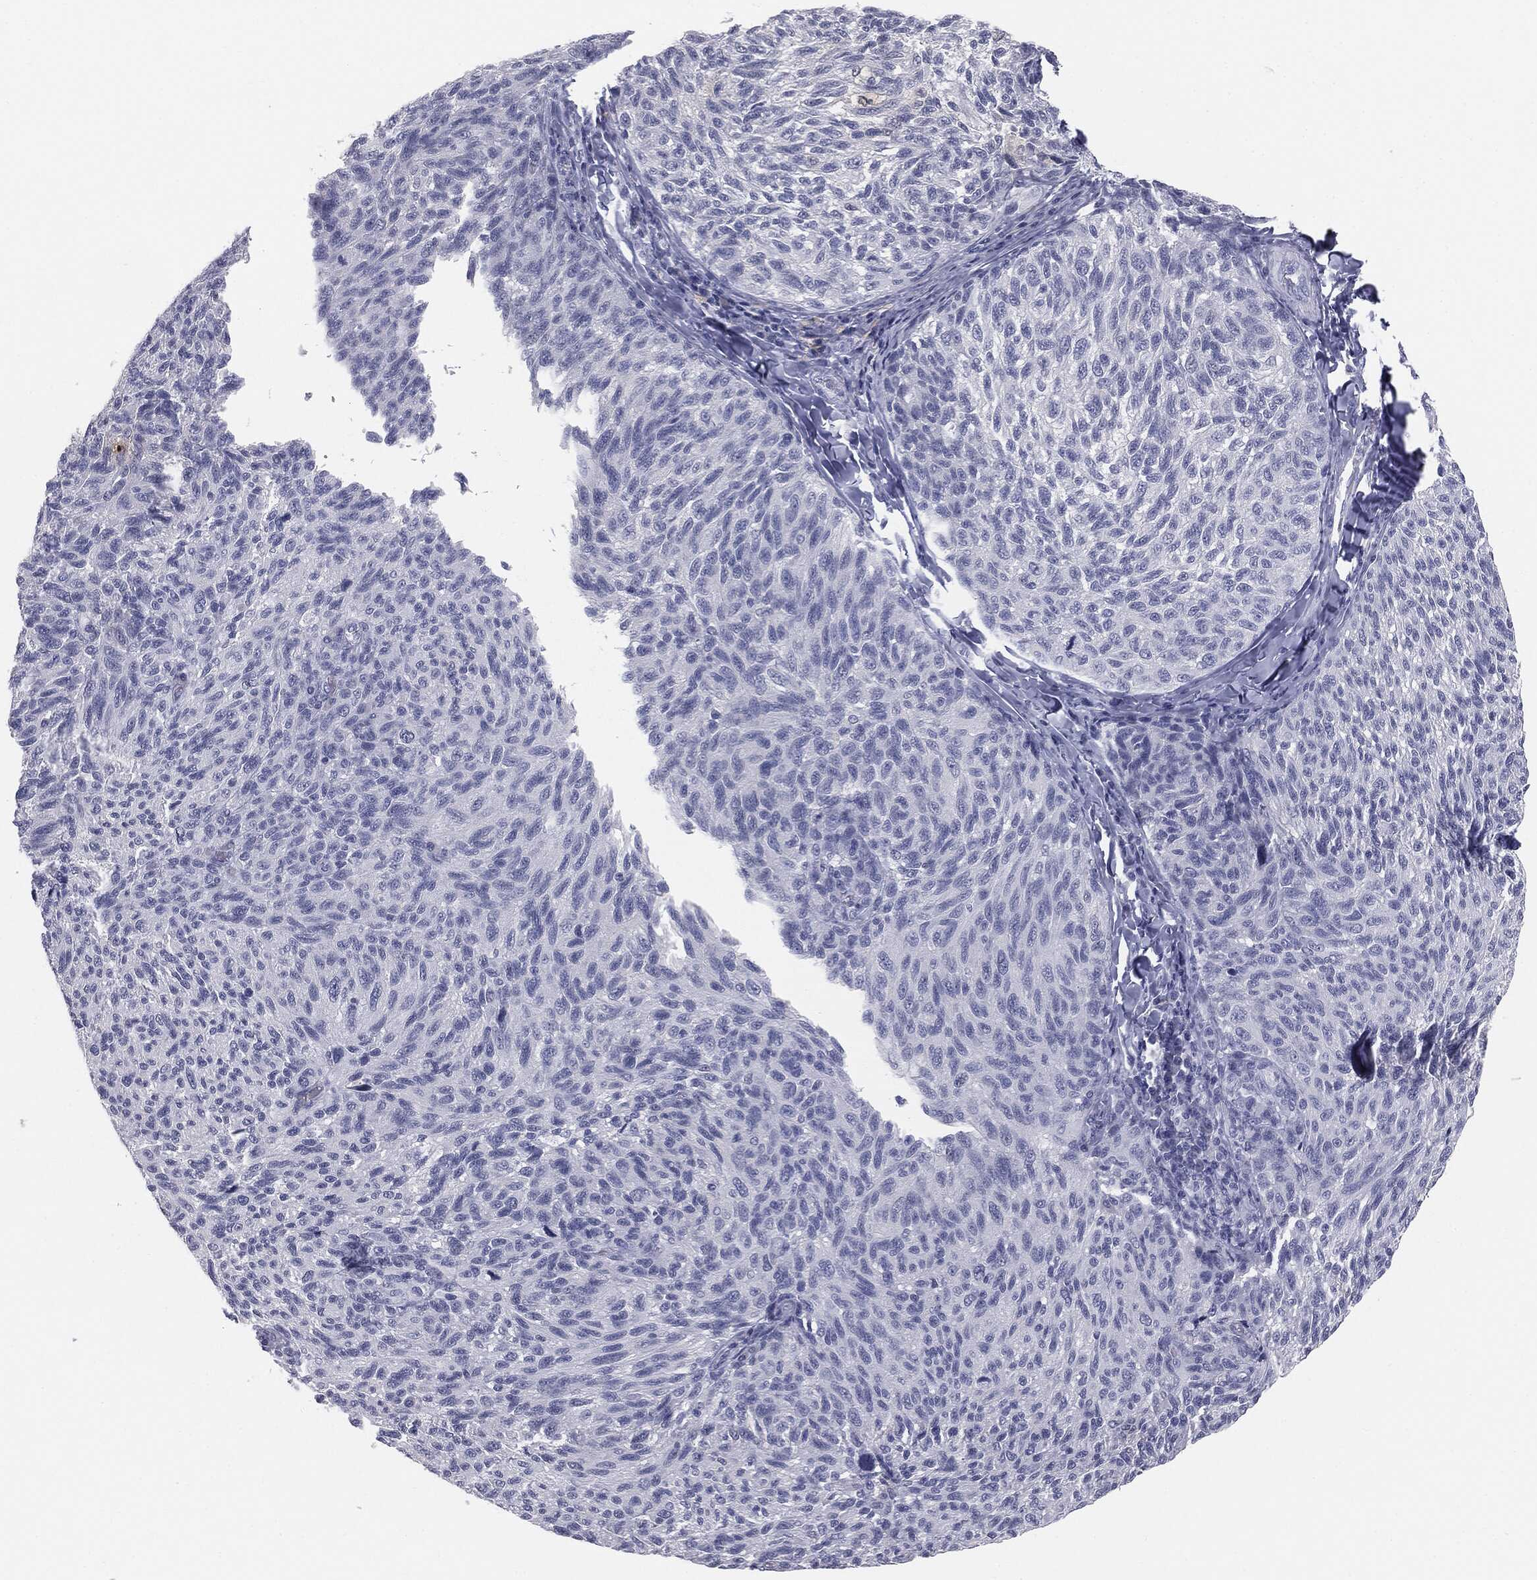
{"staining": {"intensity": "negative", "quantity": "none", "location": "none"}, "tissue": "melanoma", "cell_type": "Tumor cells", "image_type": "cancer", "snomed": [{"axis": "morphology", "description": "Malignant melanoma, NOS"}, {"axis": "topography", "description": "Skin"}], "caption": "Micrograph shows no significant protein staining in tumor cells of malignant melanoma. The staining was performed using DAB (3,3'-diaminobenzidine) to visualize the protein expression in brown, while the nuclei were stained in blue with hematoxylin (Magnification: 20x).", "gene": "MUC5AC", "patient": {"sex": "female", "age": 73}}